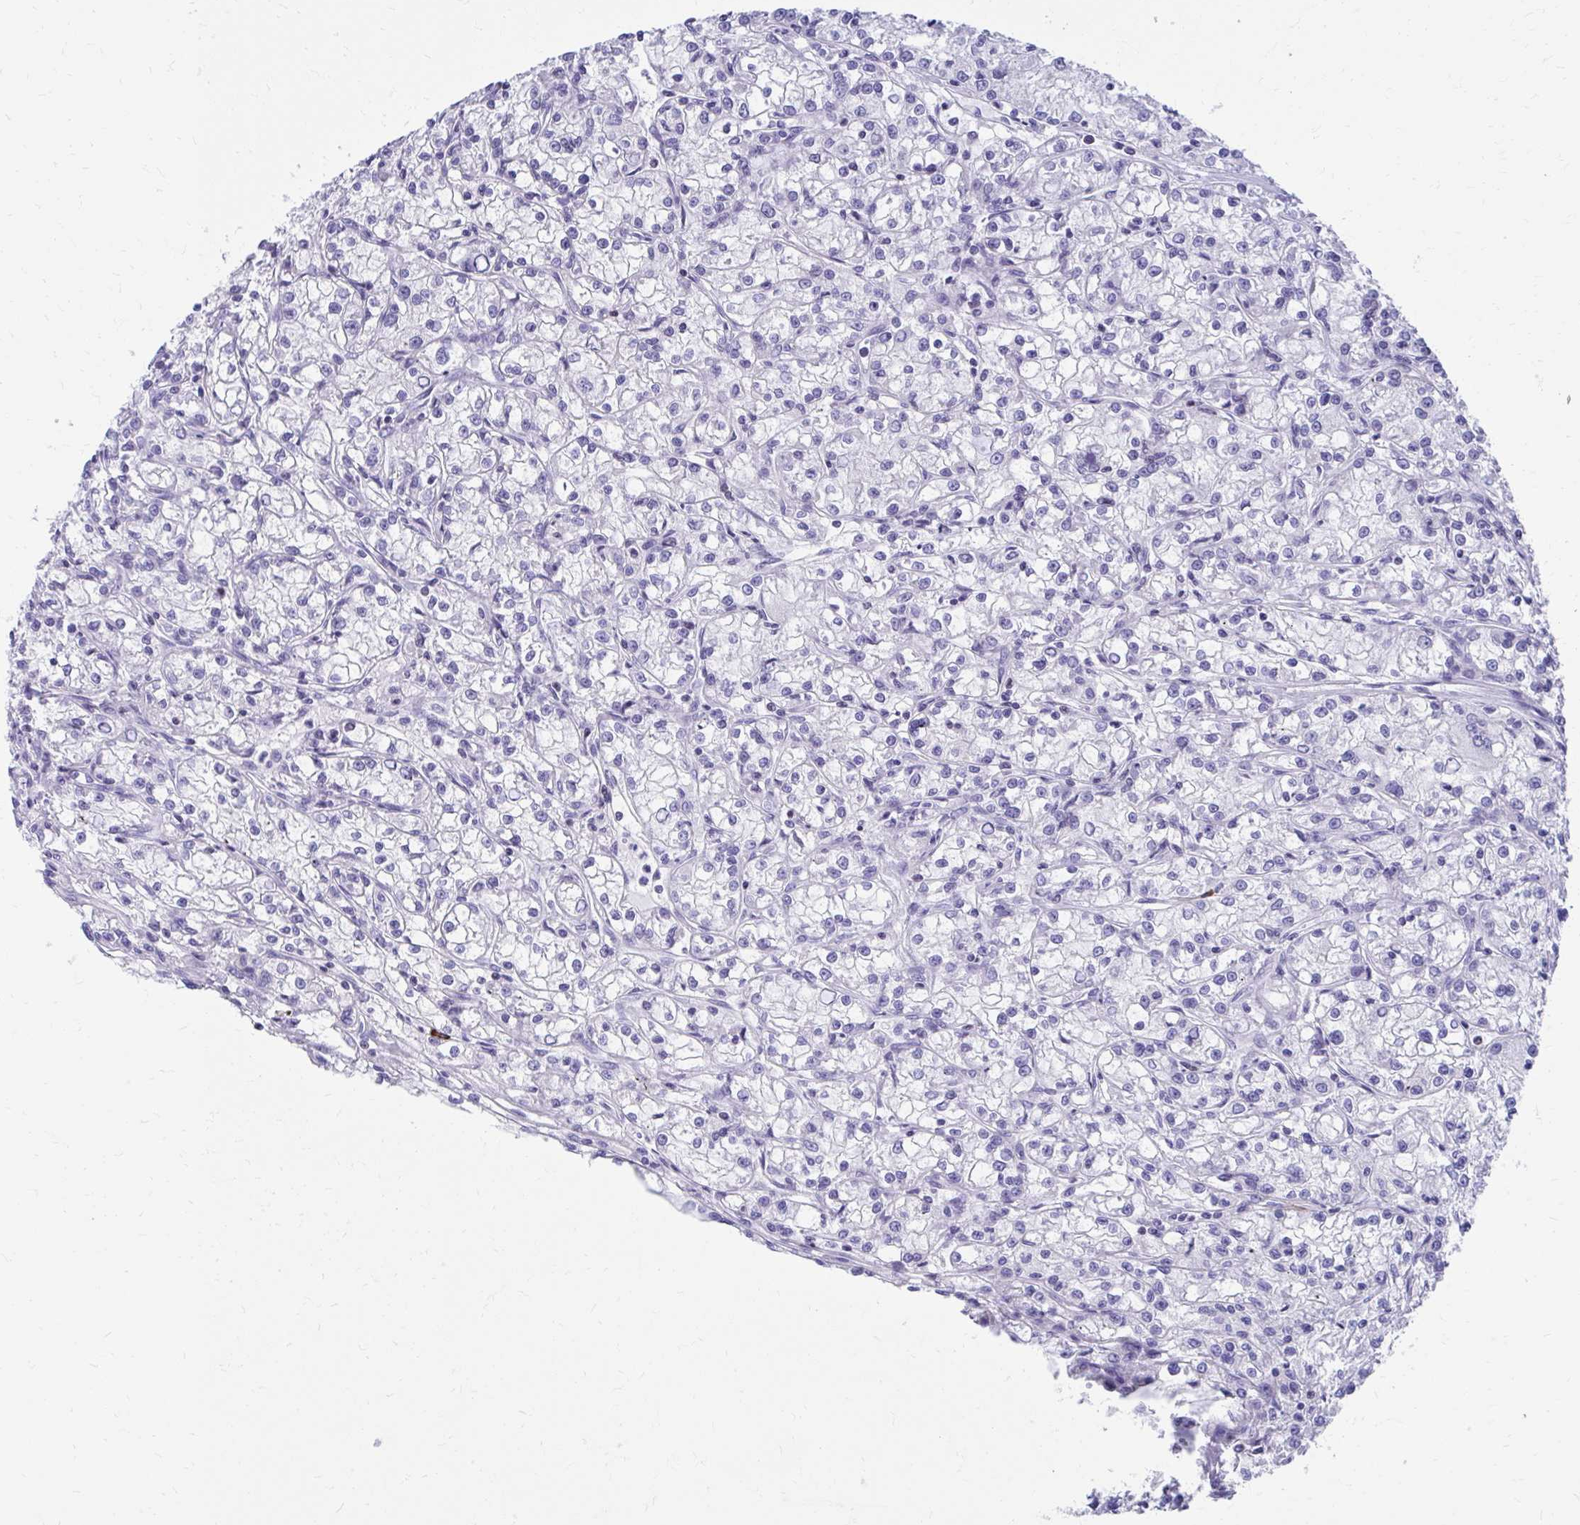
{"staining": {"intensity": "negative", "quantity": "none", "location": "none"}, "tissue": "renal cancer", "cell_type": "Tumor cells", "image_type": "cancer", "snomed": [{"axis": "morphology", "description": "Adenocarcinoma, NOS"}, {"axis": "topography", "description": "Kidney"}], "caption": "High magnification brightfield microscopy of adenocarcinoma (renal) stained with DAB (3,3'-diaminobenzidine) (brown) and counterstained with hematoxylin (blue): tumor cells show no significant staining. Nuclei are stained in blue.", "gene": "RUNX3", "patient": {"sex": "female", "age": 59}}